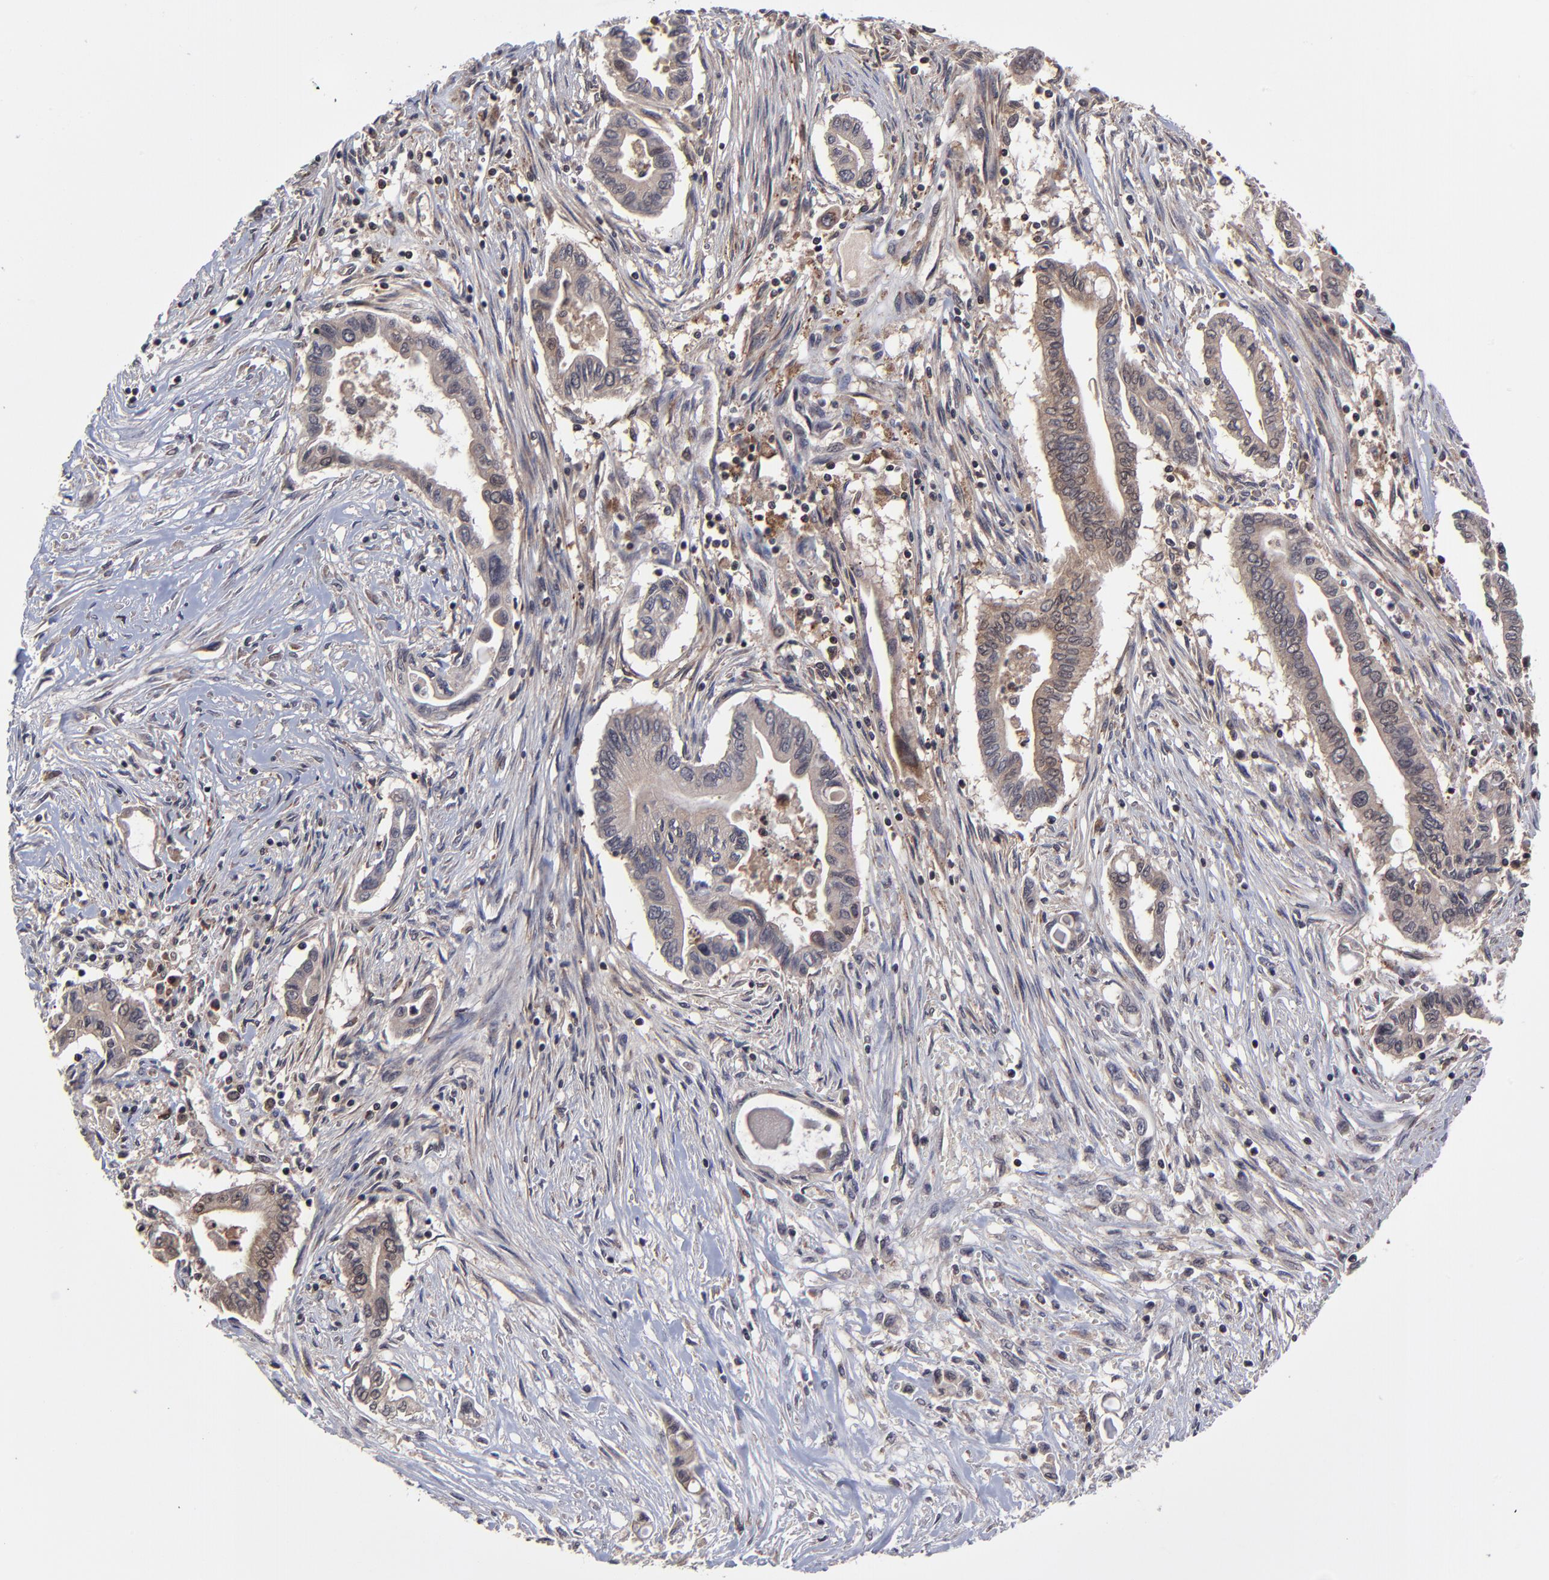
{"staining": {"intensity": "weak", "quantity": "25%-75%", "location": "cytoplasmic/membranous"}, "tissue": "pancreatic cancer", "cell_type": "Tumor cells", "image_type": "cancer", "snomed": [{"axis": "morphology", "description": "Adenocarcinoma, NOS"}, {"axis": "topography", "description": "Pancreas"}], "caption": "Protein staining exhibits weak cytoplasmic/membranous expression in about 25%-75% of tumor cells in pancreatic adenocarcinoma. (DAB IHC, brown staining for protein, blue staining for nuclei).", "gene": "UBE2L6", "patient": {"sex": "female", "age": 57}}